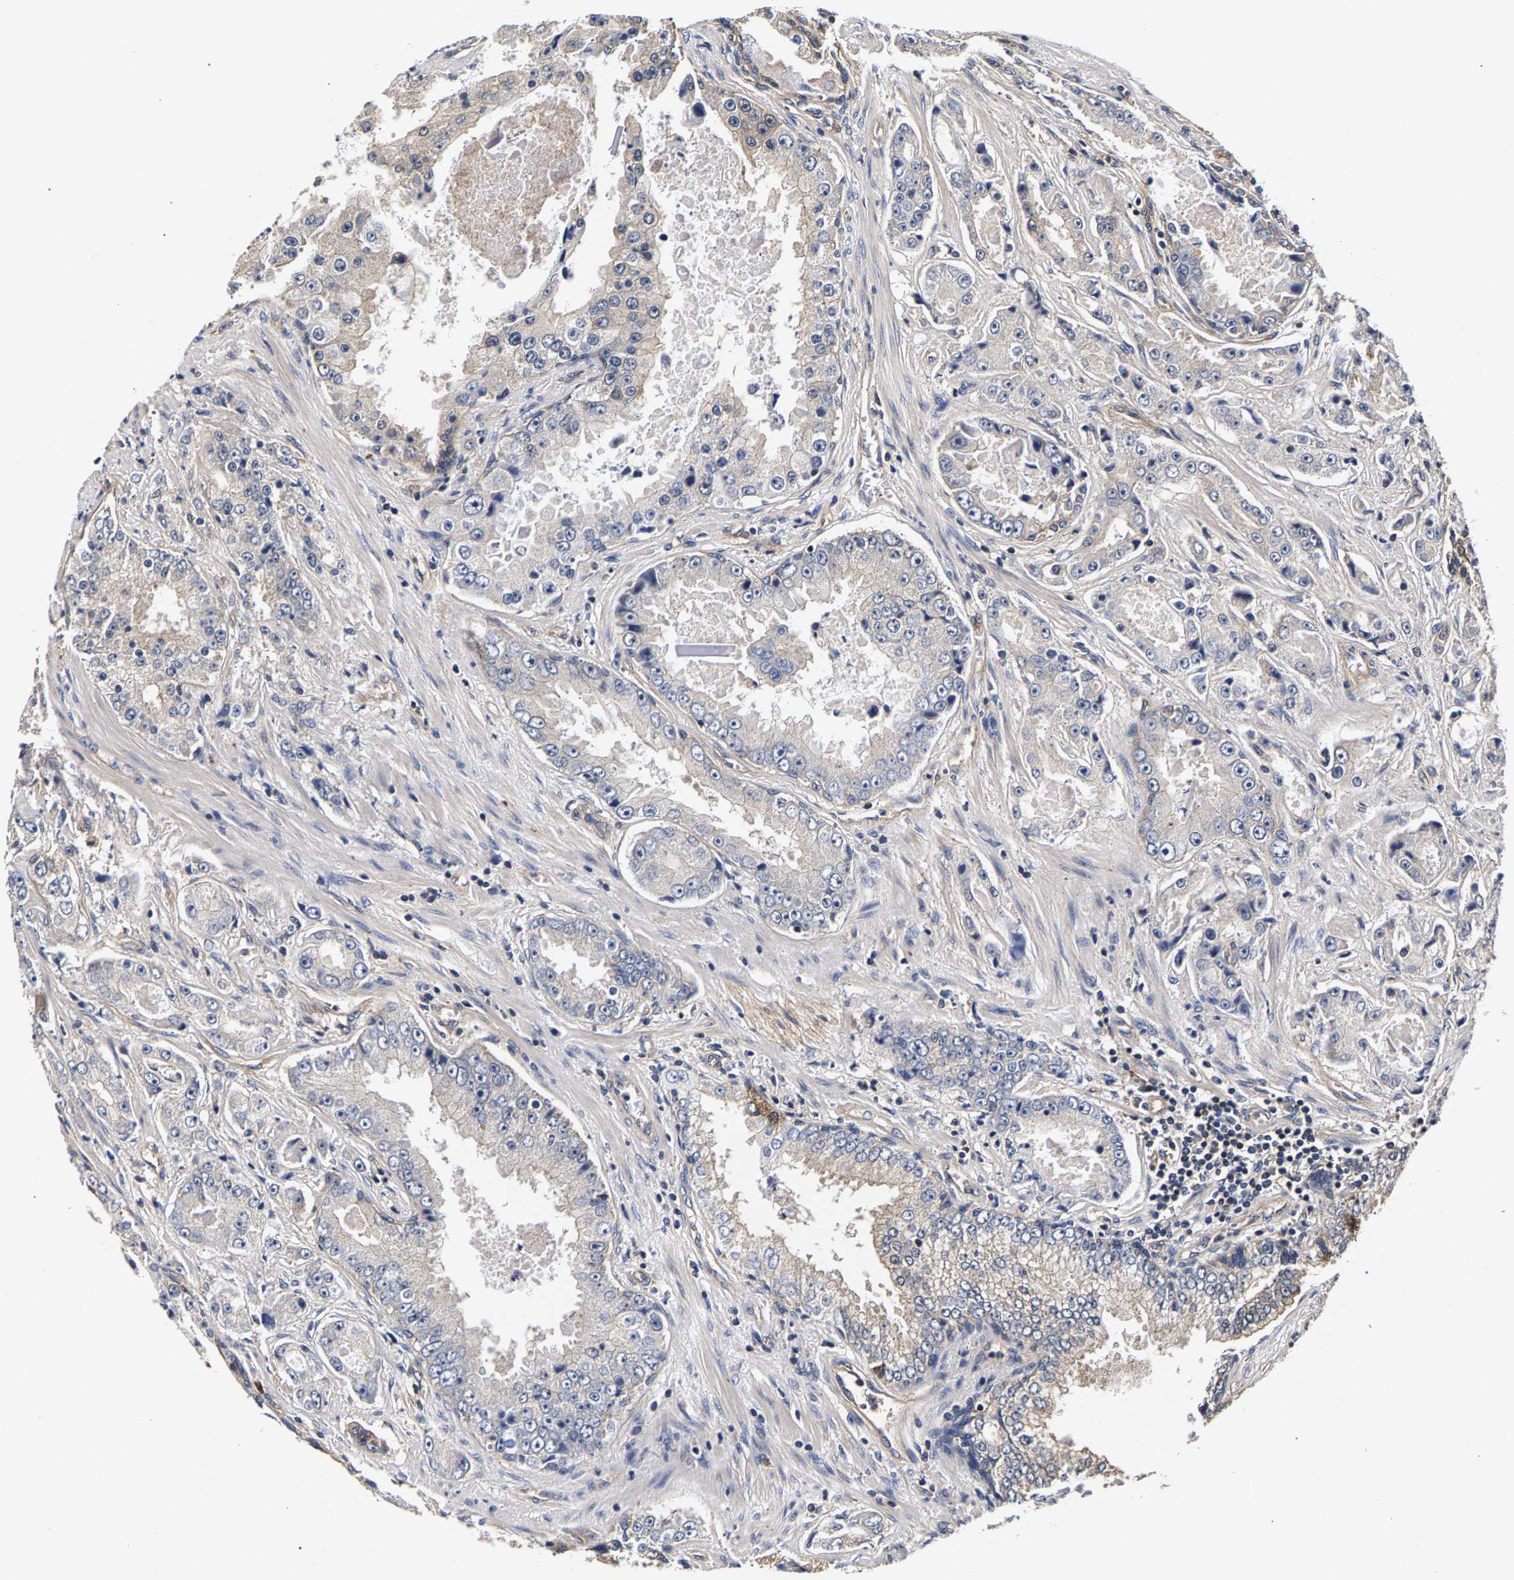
{"staining": {"intensity": "negative", "quantity": "none", "location": "none"}, "tissue": "prostate cancer", "cell_type": "Tumor cells", "image_type": "cancer", "snomed": [{"axis": "morphology", "description": "Adenocarcinoma, High grade"}, {"axis": "topography", "description": "Prostate"}], "caption": "The image exhibits no significant positivity in tumor cells of prostate adenocarcinoma (high-grade).", "gene": "MARCHF7", "patient": {"sex": "male", "age": 73}}